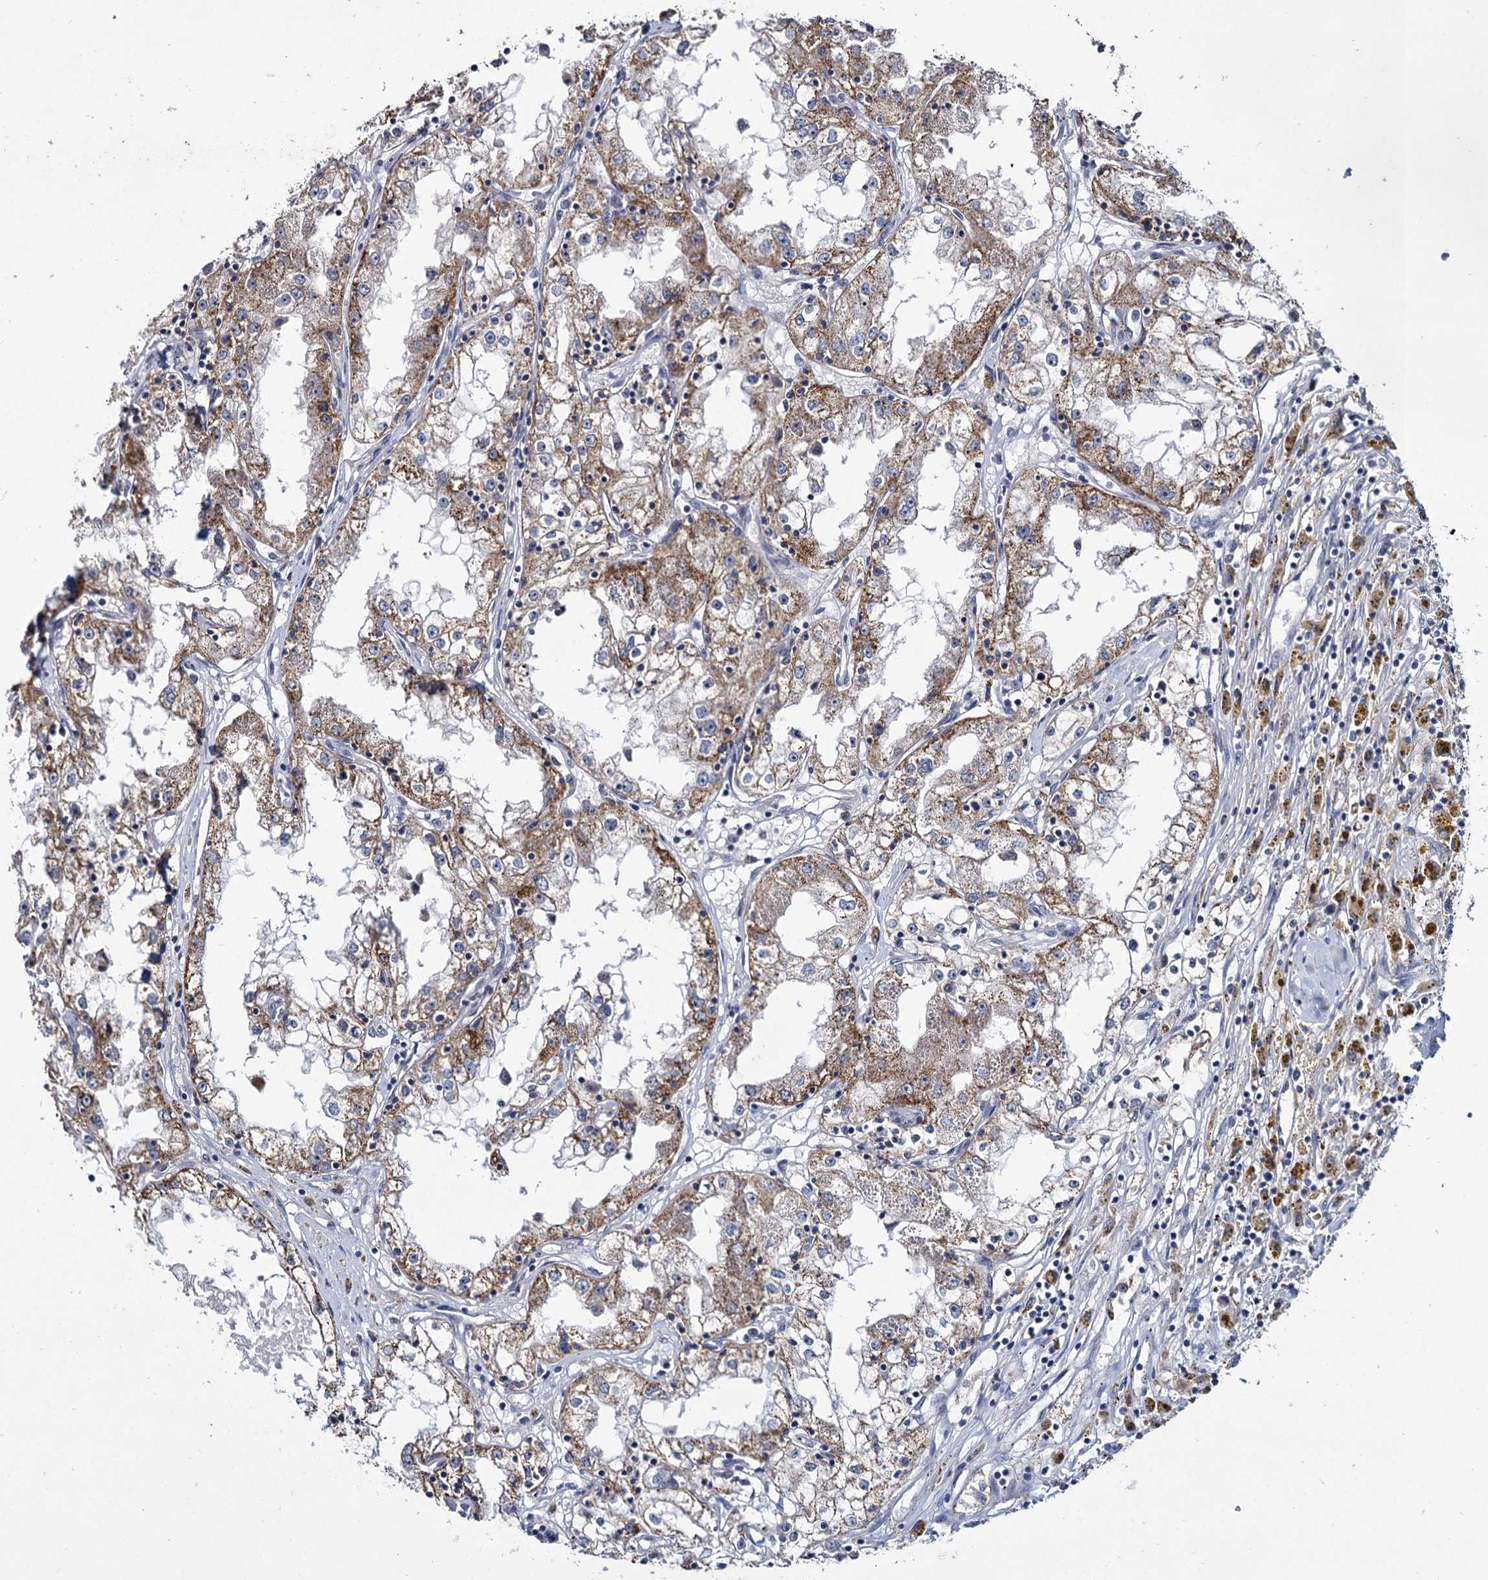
{"staining": {"intensity": "moderate", "quantity": "25%-75%", "location": "cytoplasmic/membranous"}, "tissue": "renal cancer", "cell_type": "Tumor cells", "image_type": "cancer", "snomed": [{"axis": "morphology", "description": "Adenocarcinoma, NOS"}, {"axis": "topography", "description": "Kidney"}], "caption": "Moderate cytoplasmic/membranous protein staining is appreciated in about 25%-75% of tumor cells in renal adenocarcinoma.", "gene": "RPUSD4", "patient": {"sex": "male", "age": 56}}